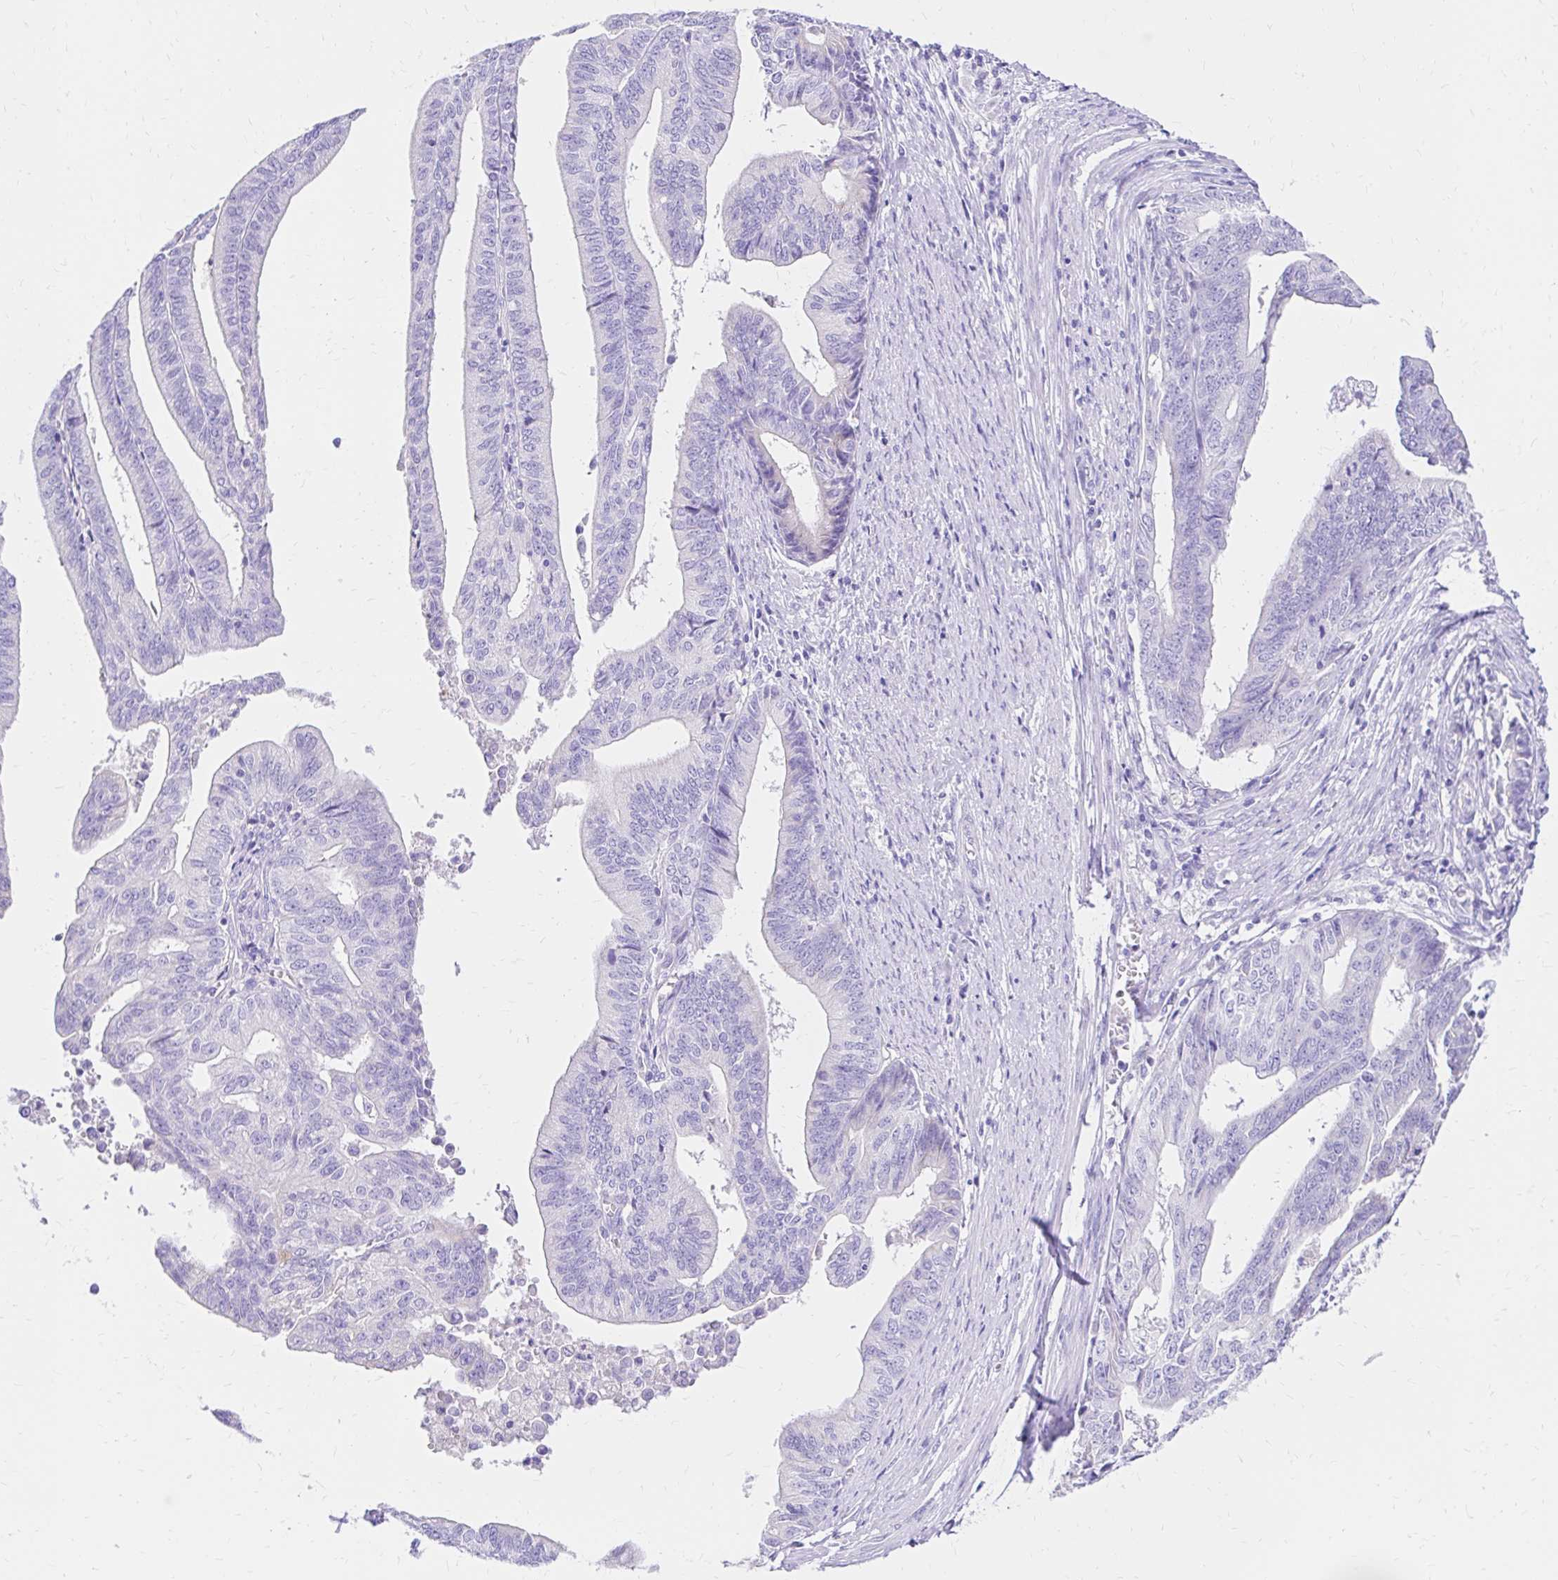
{"staining": {"intensity": "negative", "quantity": "none", "location": "none"}, "tissue": "endometrial cancer", "cell_type": "Tumor cells", "image_type": "cancer", "snomed": [{"axis": "morphology", "description": "Adenocarcinoma, NOS"}, {"axis": "topography", "description": "Endometrium"}], "caption": "An image of endometrial cancer stained for a protein displays no brown staining in tumor cells.", "gene": "S100G", "patient": {"sex": "female", "age": 65}}